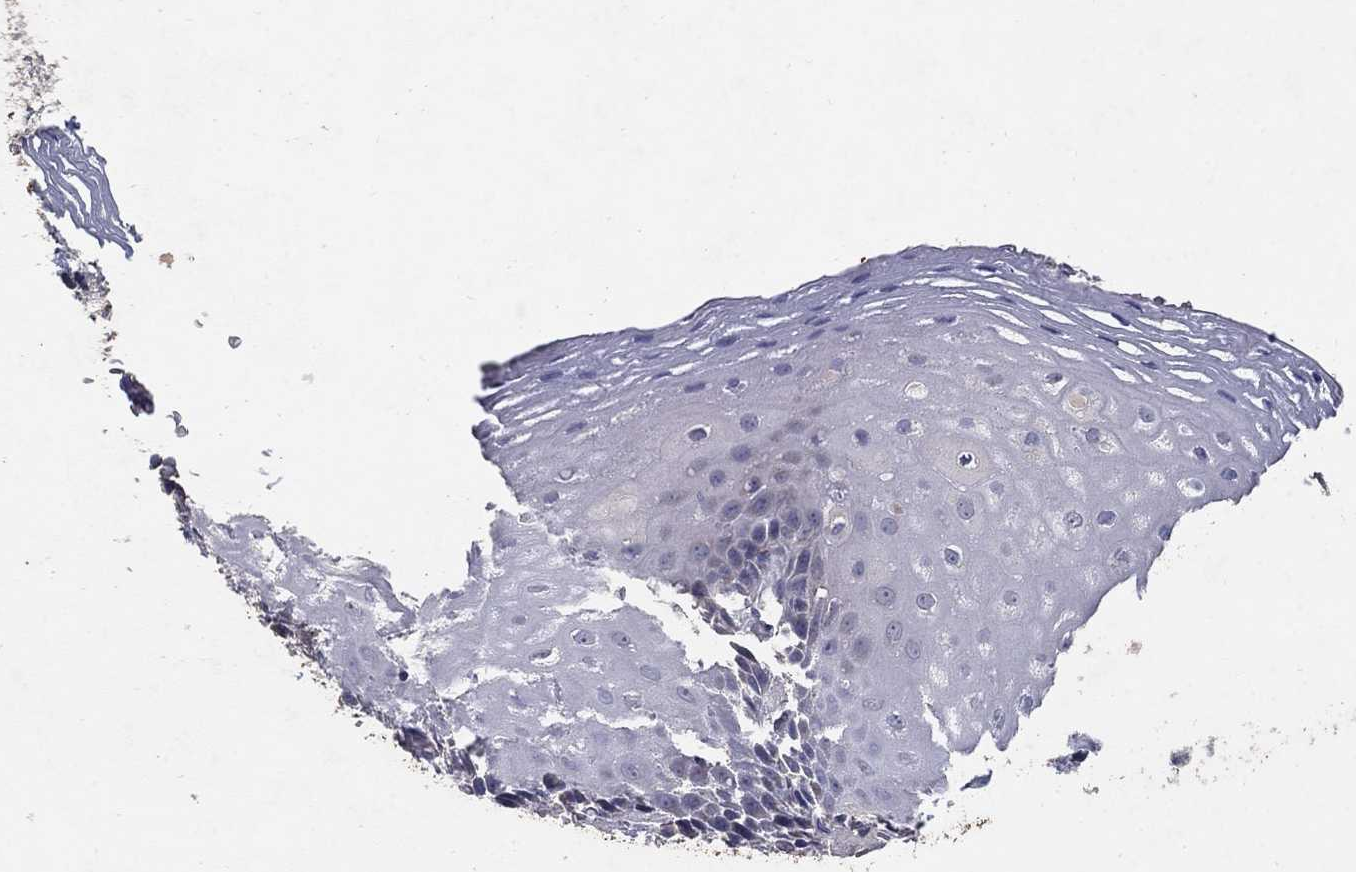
{"staining": {"intensity": "moderate", "quantity": "<25%", "location": "cytoplasmic/membranous"}, "tissue": "esophagus", "cell_type": "Squamous epithelial cells", "image_type": "normal", "snomed": [{"axis": "morphology", "description": "Normal tissue, NOS"}, {"axis": "topography", "description": "Esophagus"}], "caption": "Unremarkable esophagus shows moderate cytoplasmic/membranous staining in about <25% of squamous epithelial cells.", "gene": "GPSM1", "patient": {"sex": "male", "age": 76}}